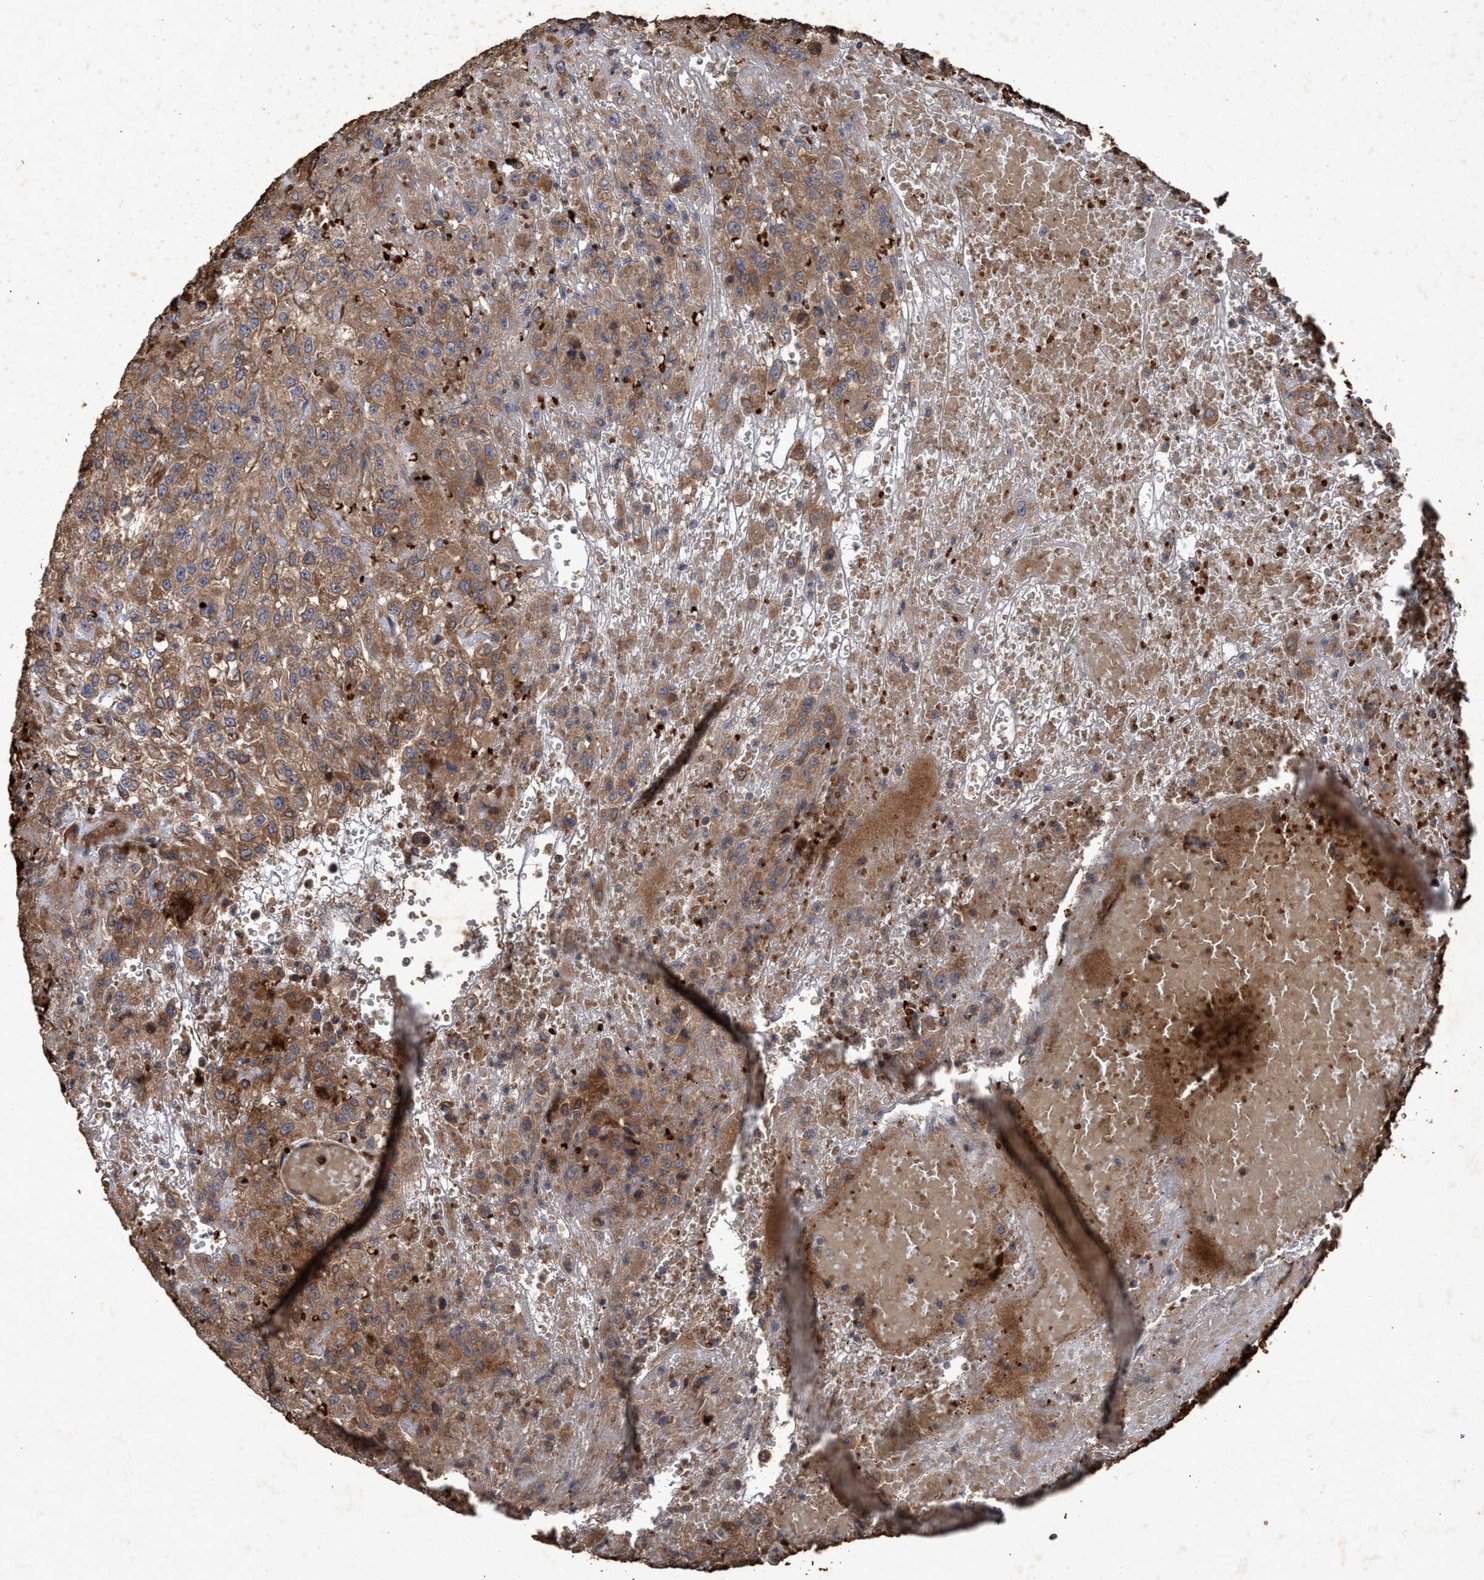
{"staining": {"intensity": "moderate", "quantity": ">75%", "location": "cytoplasmic/membranous"}, "tissue": "urothelial cancer", "cell_type": "Tumor cells", "image_type": "cancer", "snomed": [{"axis": "morphology", "description": "Urothelial carcinoma, High grade"}, {"axis": "topography", "description": "Urinary bladder"}], "caption": "Urothelial carcinoma (high-grade) tissue reveals moderate cytoplasmic/membranous staining in about >75% of tumor cells, visualized by immunohistochemistry.", "gene": "CHMP6", "patient": {"sex": "male", "age": 46}}